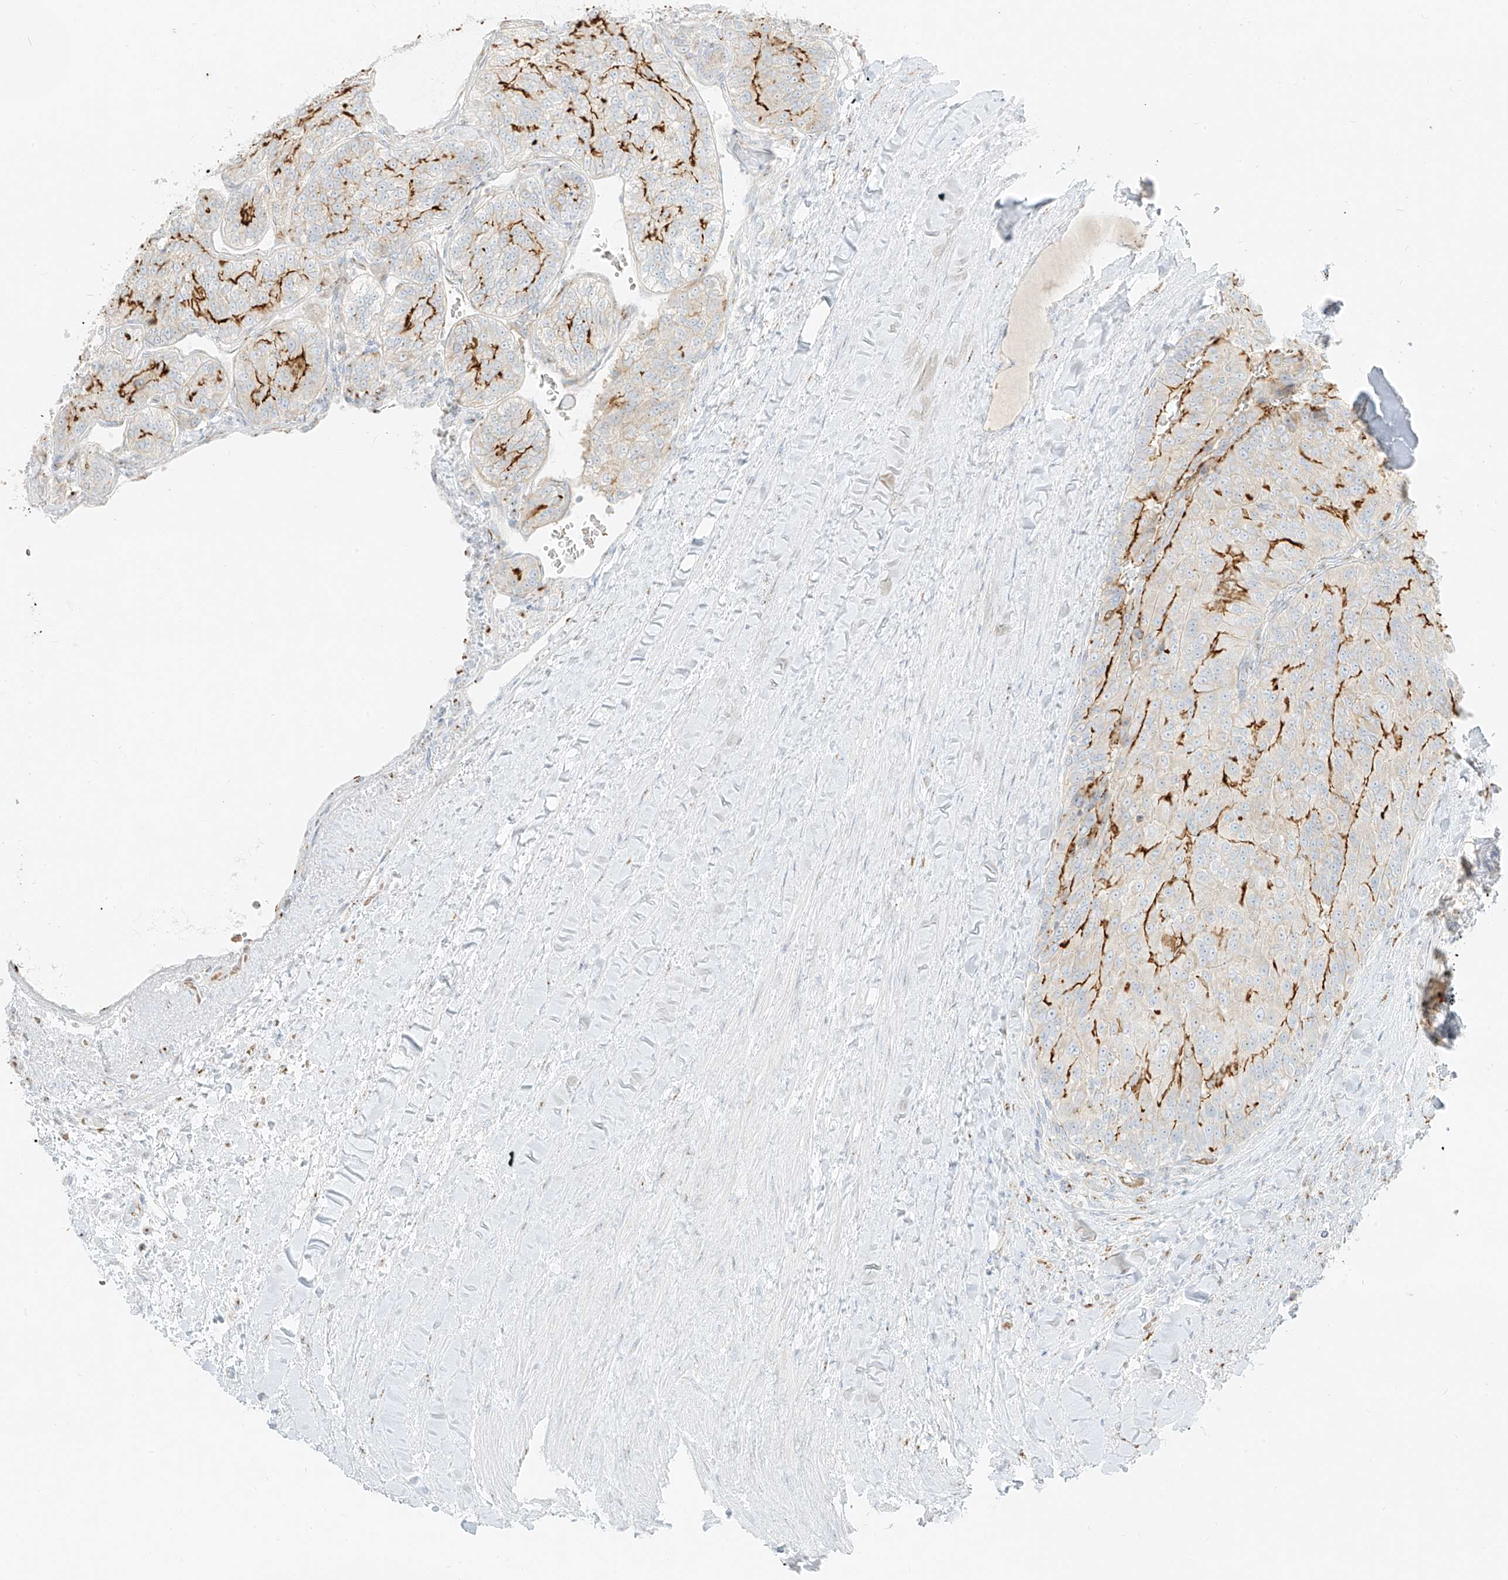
{"staining": {"intensity": "moderate", "quantity": "25%-75%", "location": "cytoplasmic/membranous"}, "tissue": "renal cancer", "cell_type": "Tumor cells", "image_type": "cancer", "snomed": [{"axis": "morphology", "description": "Adenocarcinoma, NOS"}, {"axis": "topography", "description": "Kidney"}], "caption": "Renal adenocarcinoma was stained to show a protein in brown. There is medium levels of moderate cytoplasmic/membranous expression in approximately 25%-75% of tumor cells.", "gene": "TMEM87B", "patient": {"sex": "female", "age": 63}}